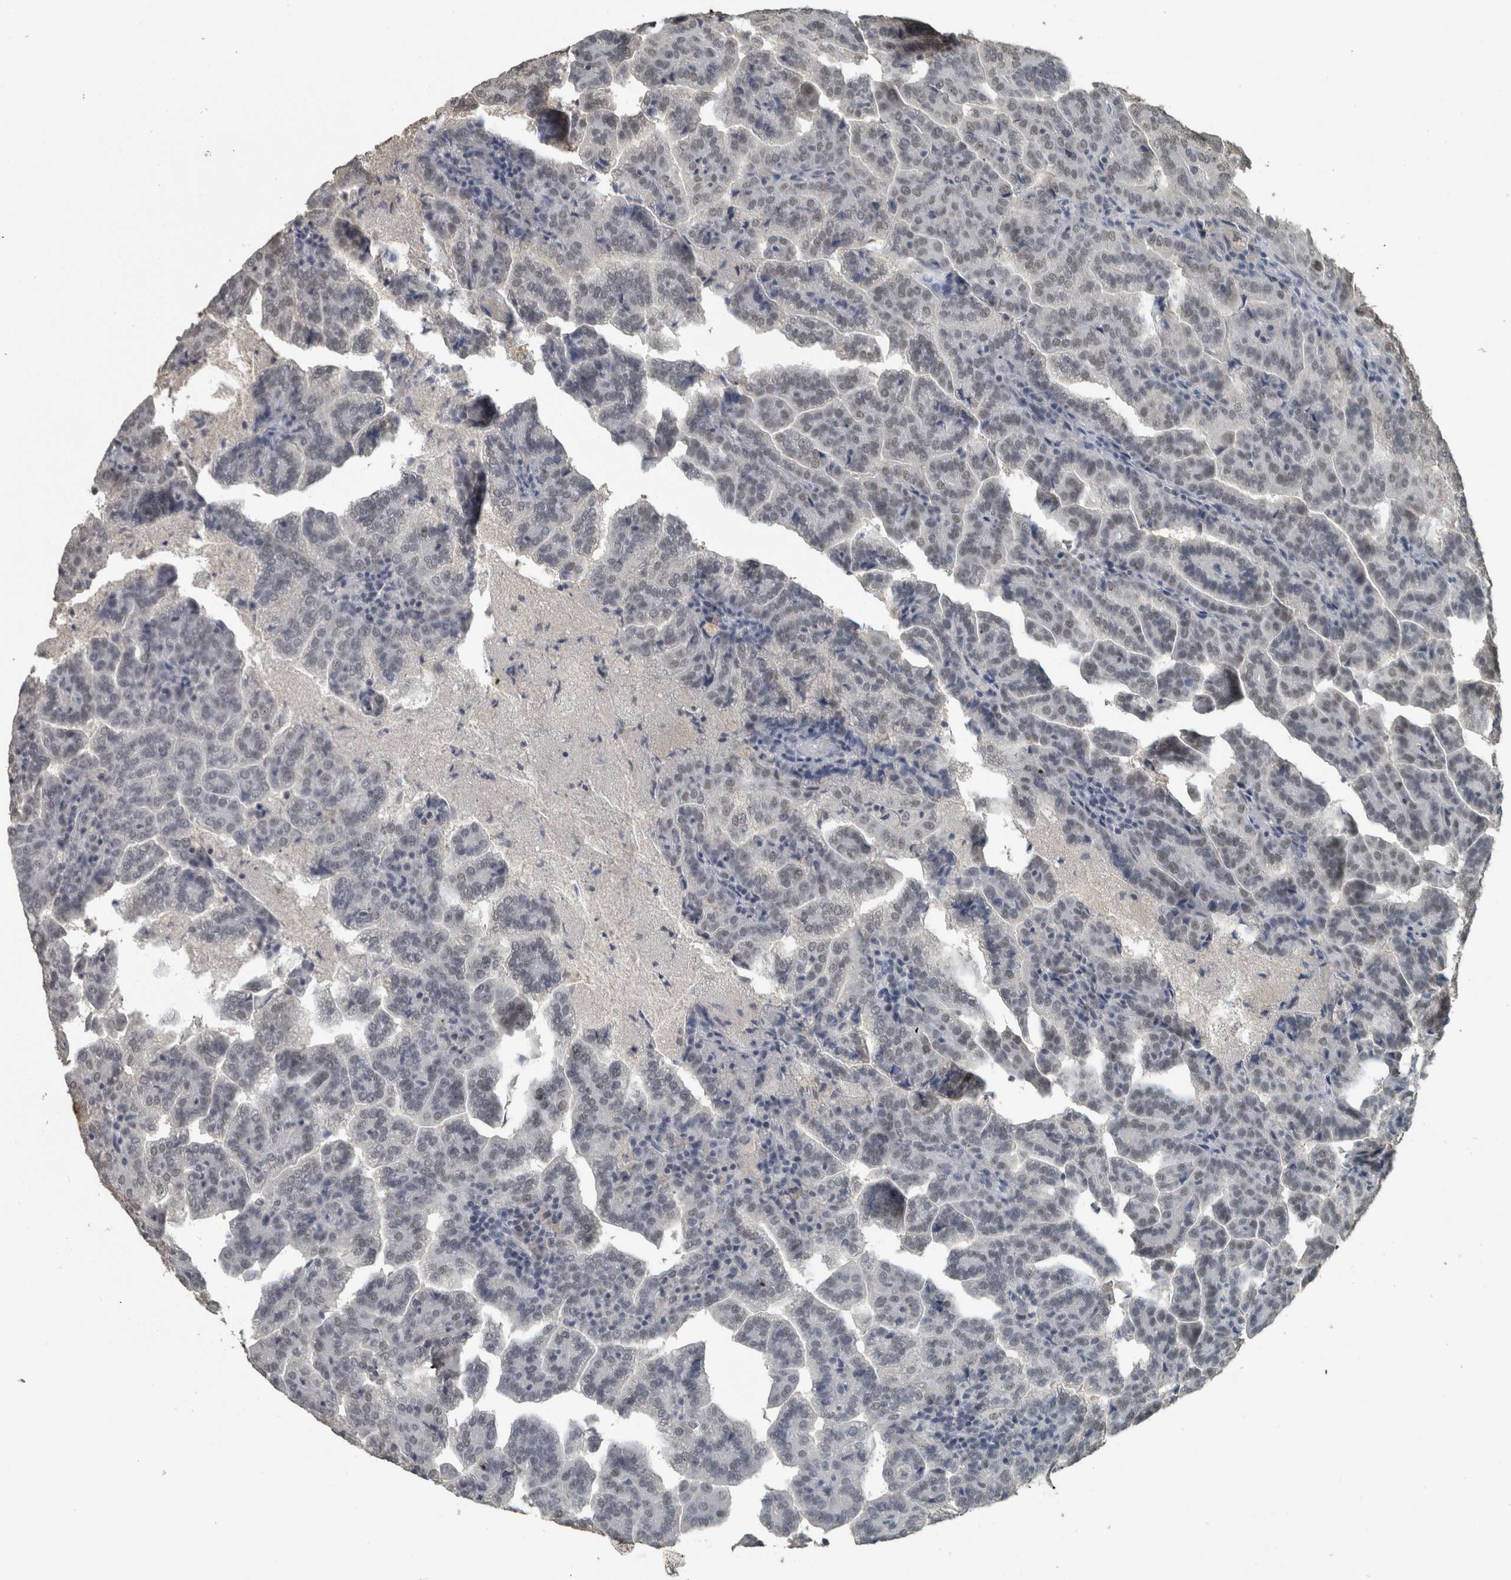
{"staining": {"intensity": "negative", "quantity": "none", "location": "none"}, "tissue": "renal cancer", "cell_type": "Tumor cells", "image_type": "cancer", "snomed": [{"axis": "morphology", "description": "Adenocarcinoma, NOS"}, {"axis": "topography", "description": "Kidney"}], "caption": "DAB immunohistochemical staining of adenocarcinoma (renal) reveals no significant staining in tumor cells. (DAB (3,3'-diaminobenzidine) IHC visualized using brightfield microscopy, high magnification).", "gene": "ZNF24", "patient": {"sex": "male", "age": 61}}